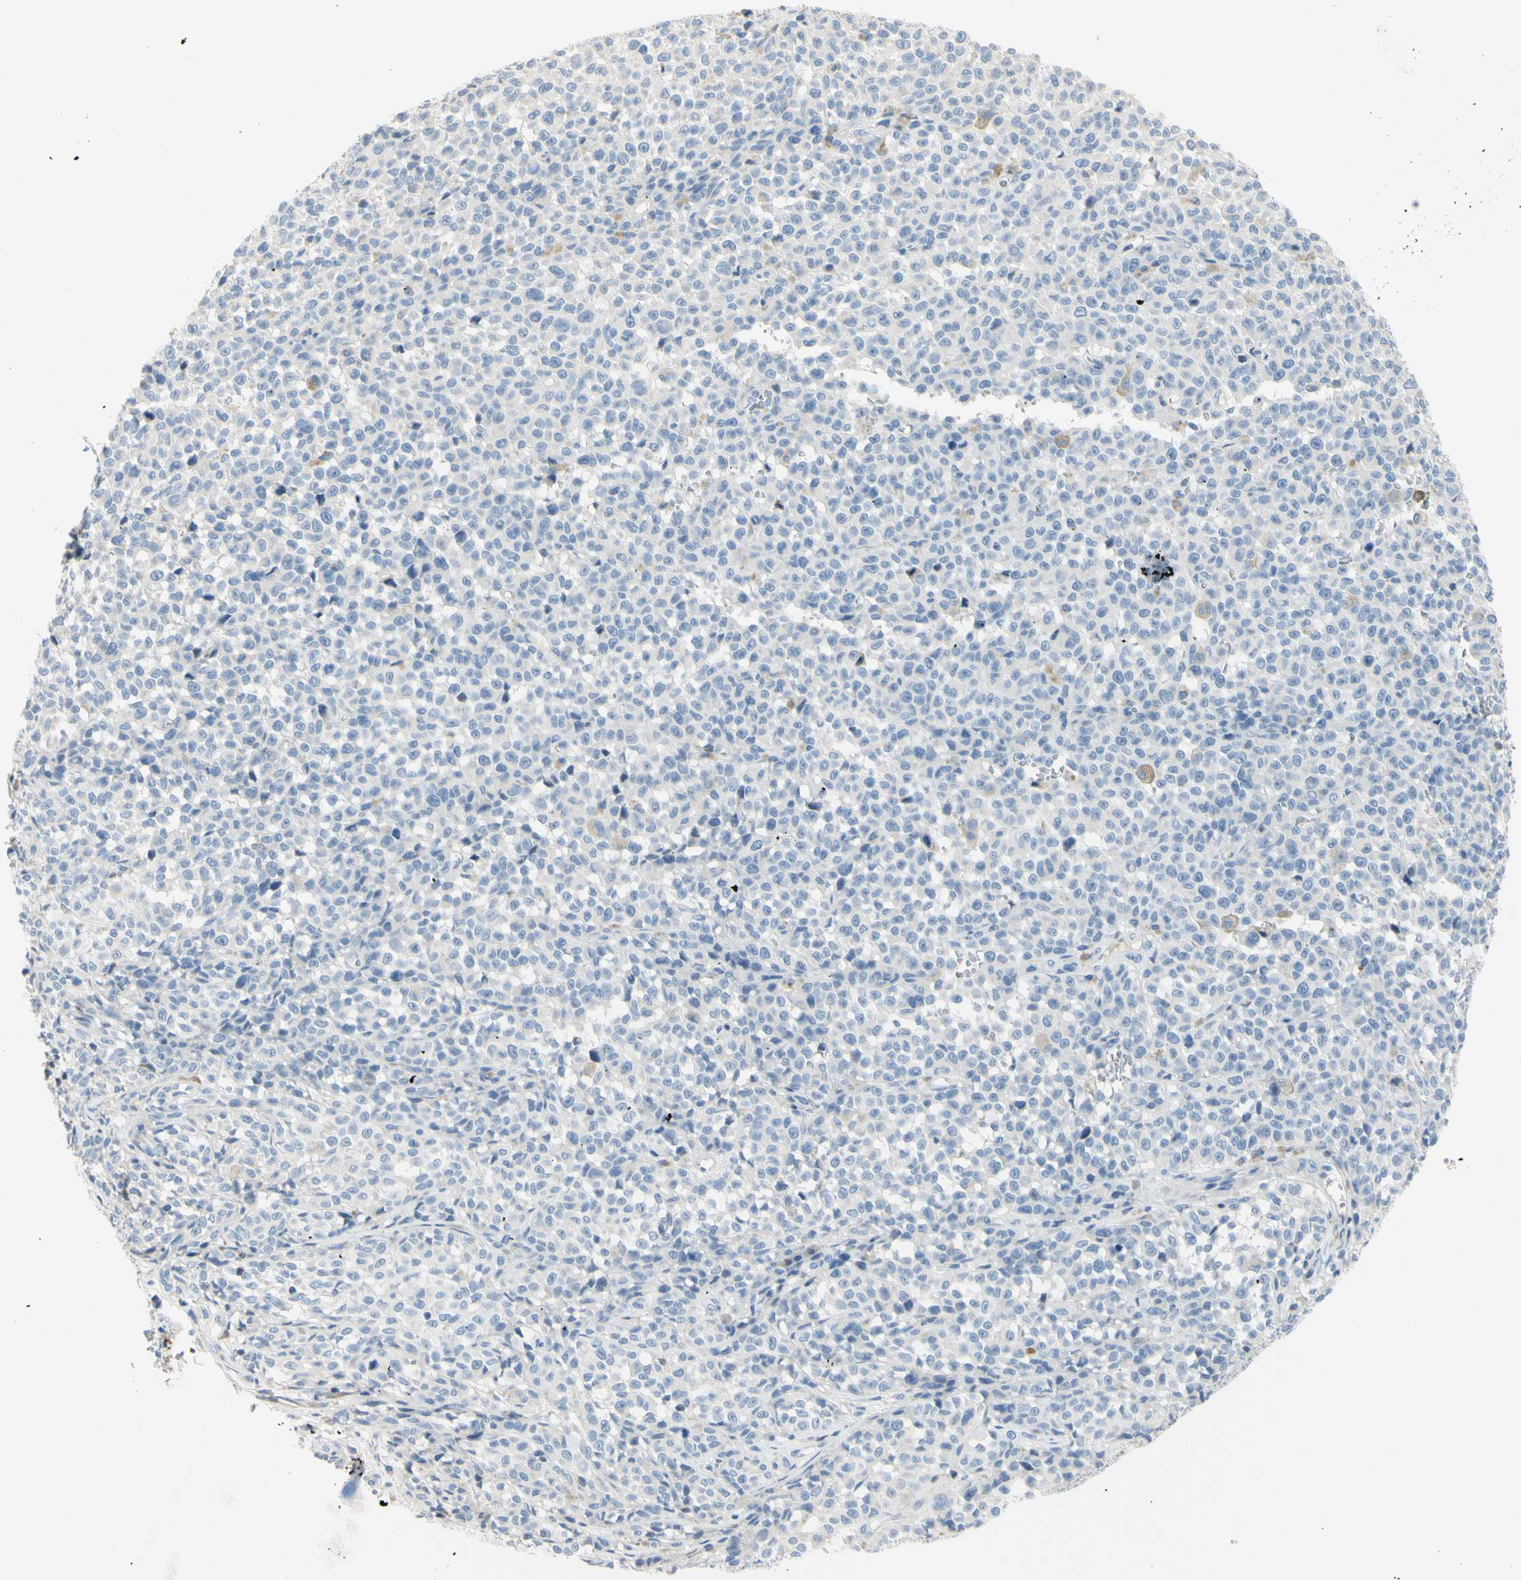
{"staining": {"intensity": "negative", "quantity": "none", "location": "none"}, "tissue": "melanoma", "cell_type": "Tumor cells", "image_type": "cancer", "snomed": [{"axis": "morphology", "description": "Malignant melanoma, NOS"}, {"axis": "topography", "description": "Skin"}], "caption": "Micrograph shows no significant protein staining in tumor cells of melanoma.", "gene": "MUC1", "patient": {"sex": "female", "age": 82}}